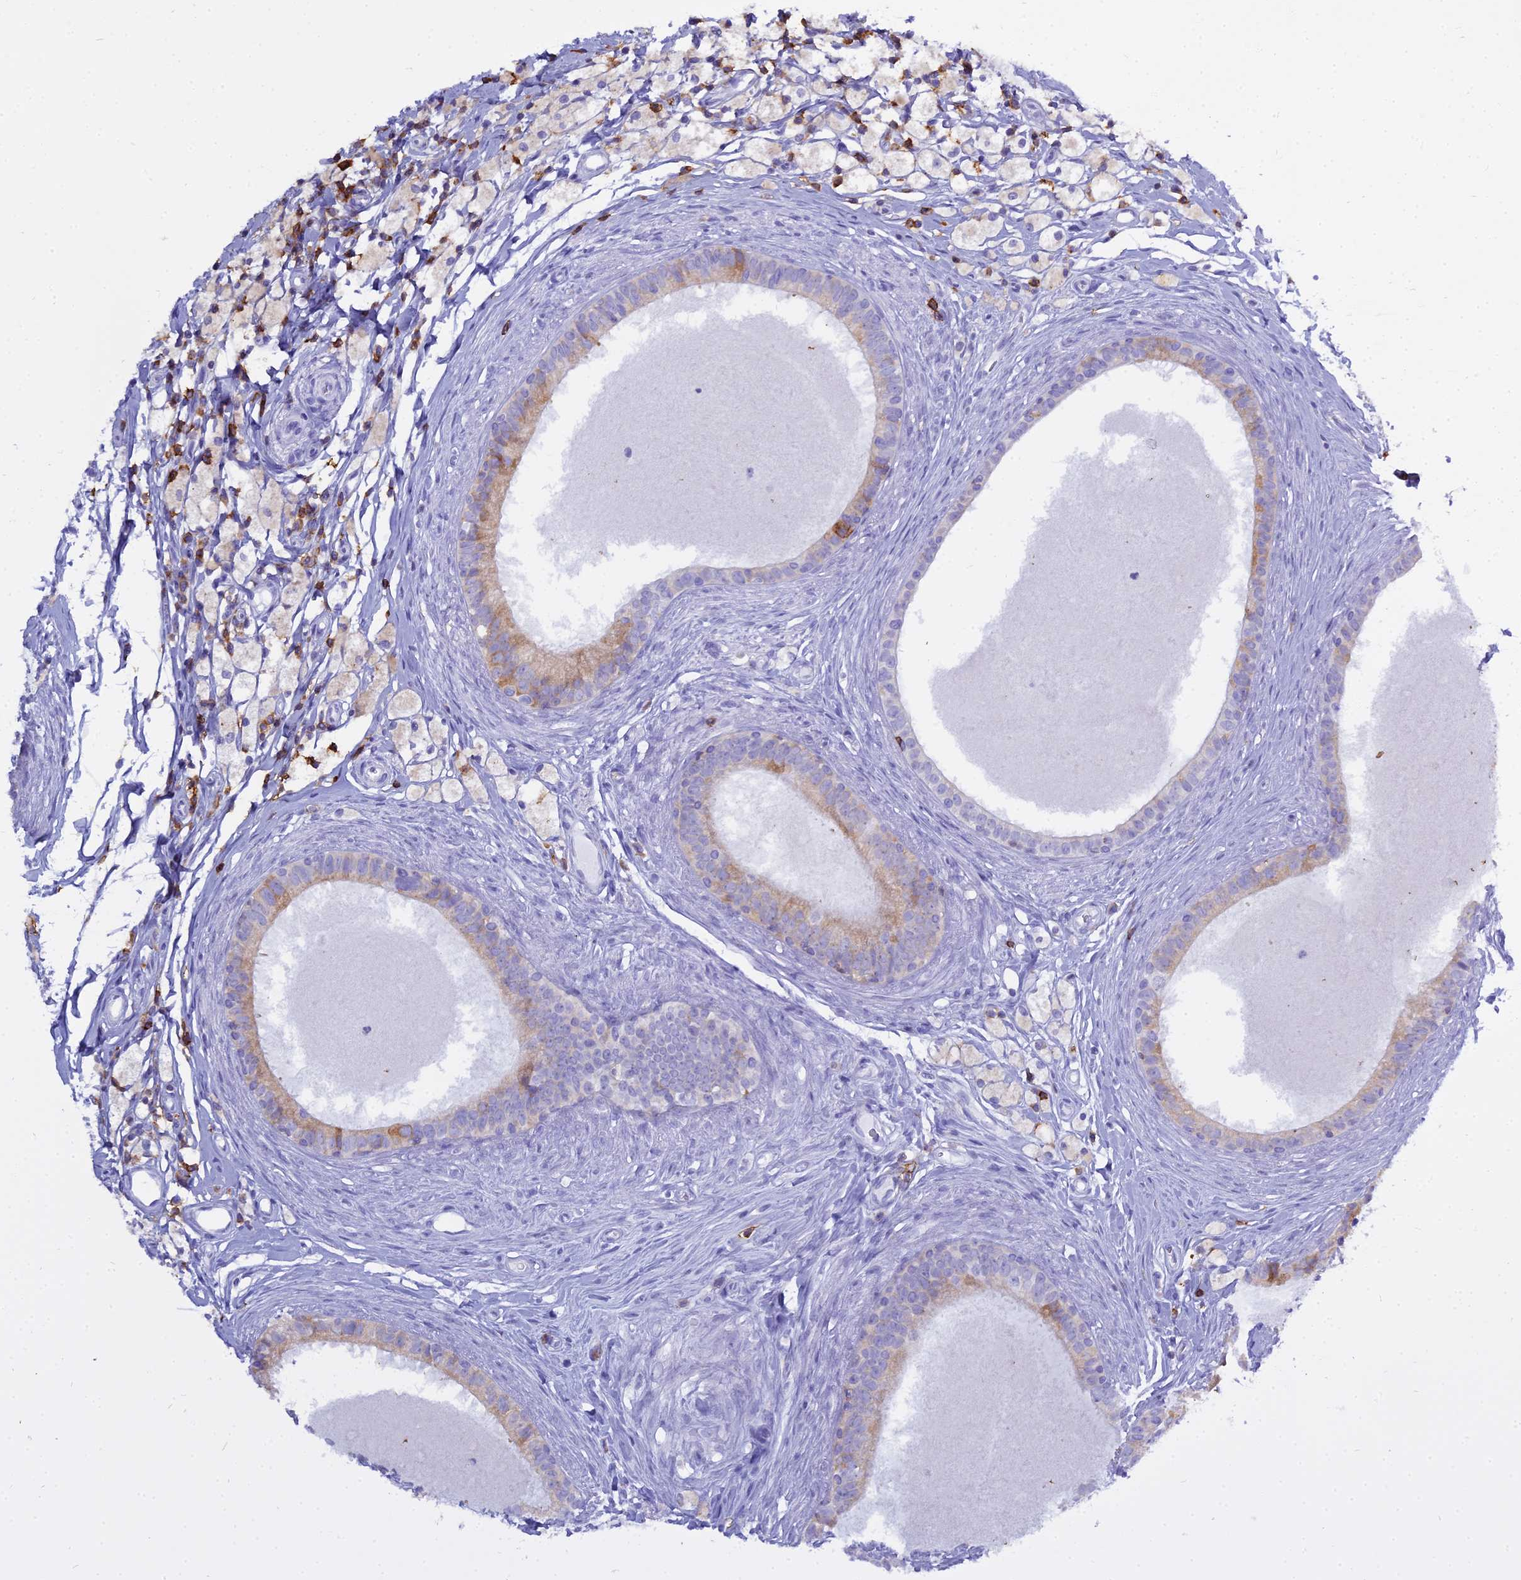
{"staining": {"intensity": "moderate", "quantity": "<25%", "location": "cytoplasmic/membranous"}, "tissue": "epididymis", "cell_type": "Glandular cells", "image_type": "normal", "snomed": [{"axis": "morphology", "description": "Normal tissue, NOS"}, {"axis": "topography", "description": "Epididymis"}], "caption": "IHC (DAB (3,3'-diaminobenzidine)) staining of unremarkable human epididymis shows moderate cytoplasmic/membranous protein positivity in approximately <25% of glandular cells.", "gene": "CD5", "patient": {"sex": "male", "age": 80}}